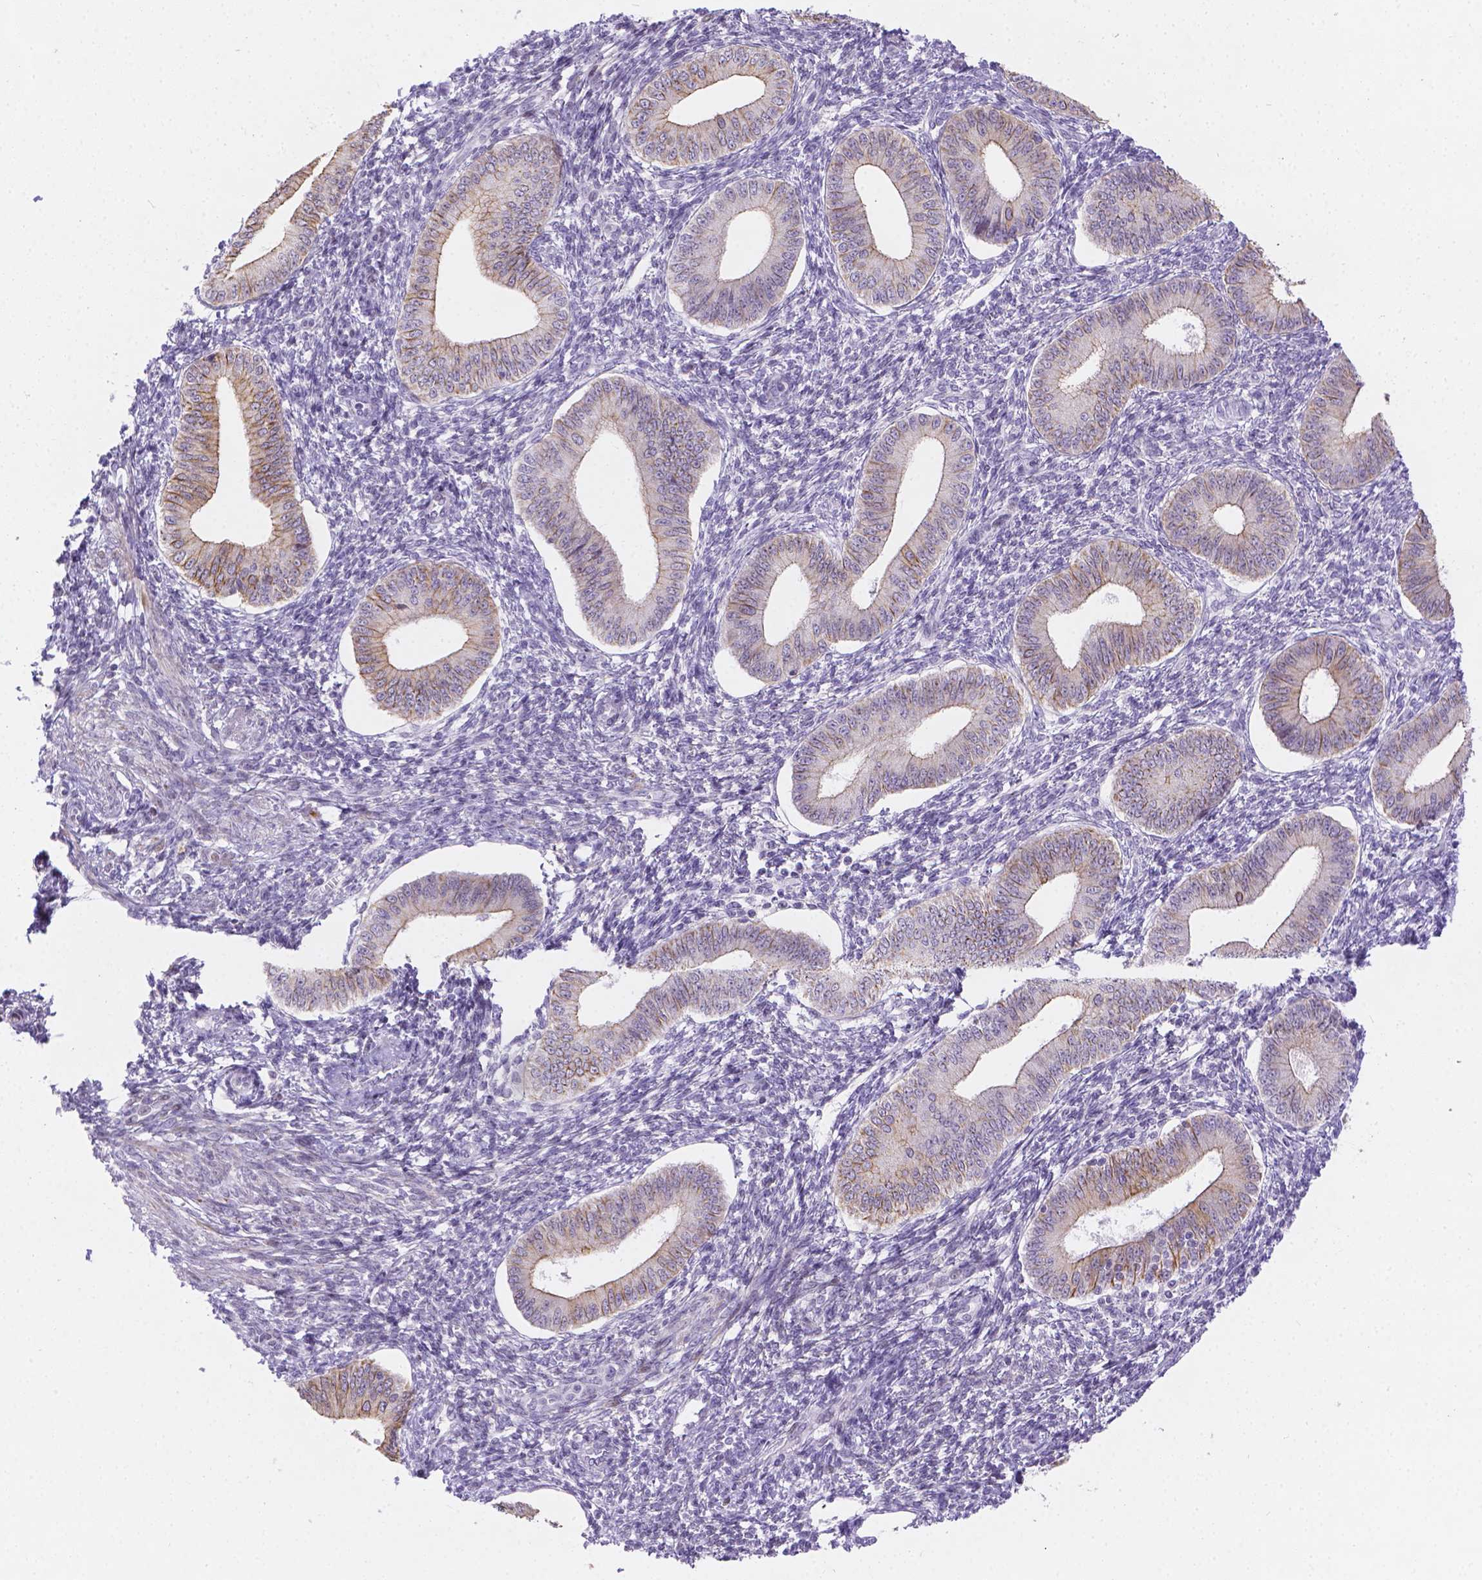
{"staining": {"intensity": "negative", "quantity": "none", "location": "none"}, "tissue": "endometrium", "cell_type": "Cells in endometrial stroma", "image_type": "normal", "snomed": [{"axis": "morphology", "description": "Normal tissue, NOS"}, {"axis": "topography", "description": "Endometrium"}], "caption": "Immunohistochemical staining of normal endometrium exhibits no significant expression in cells in endometrial stroma.", "gene": "DMWD", "patient": {"sex": "female", "age": 42}}